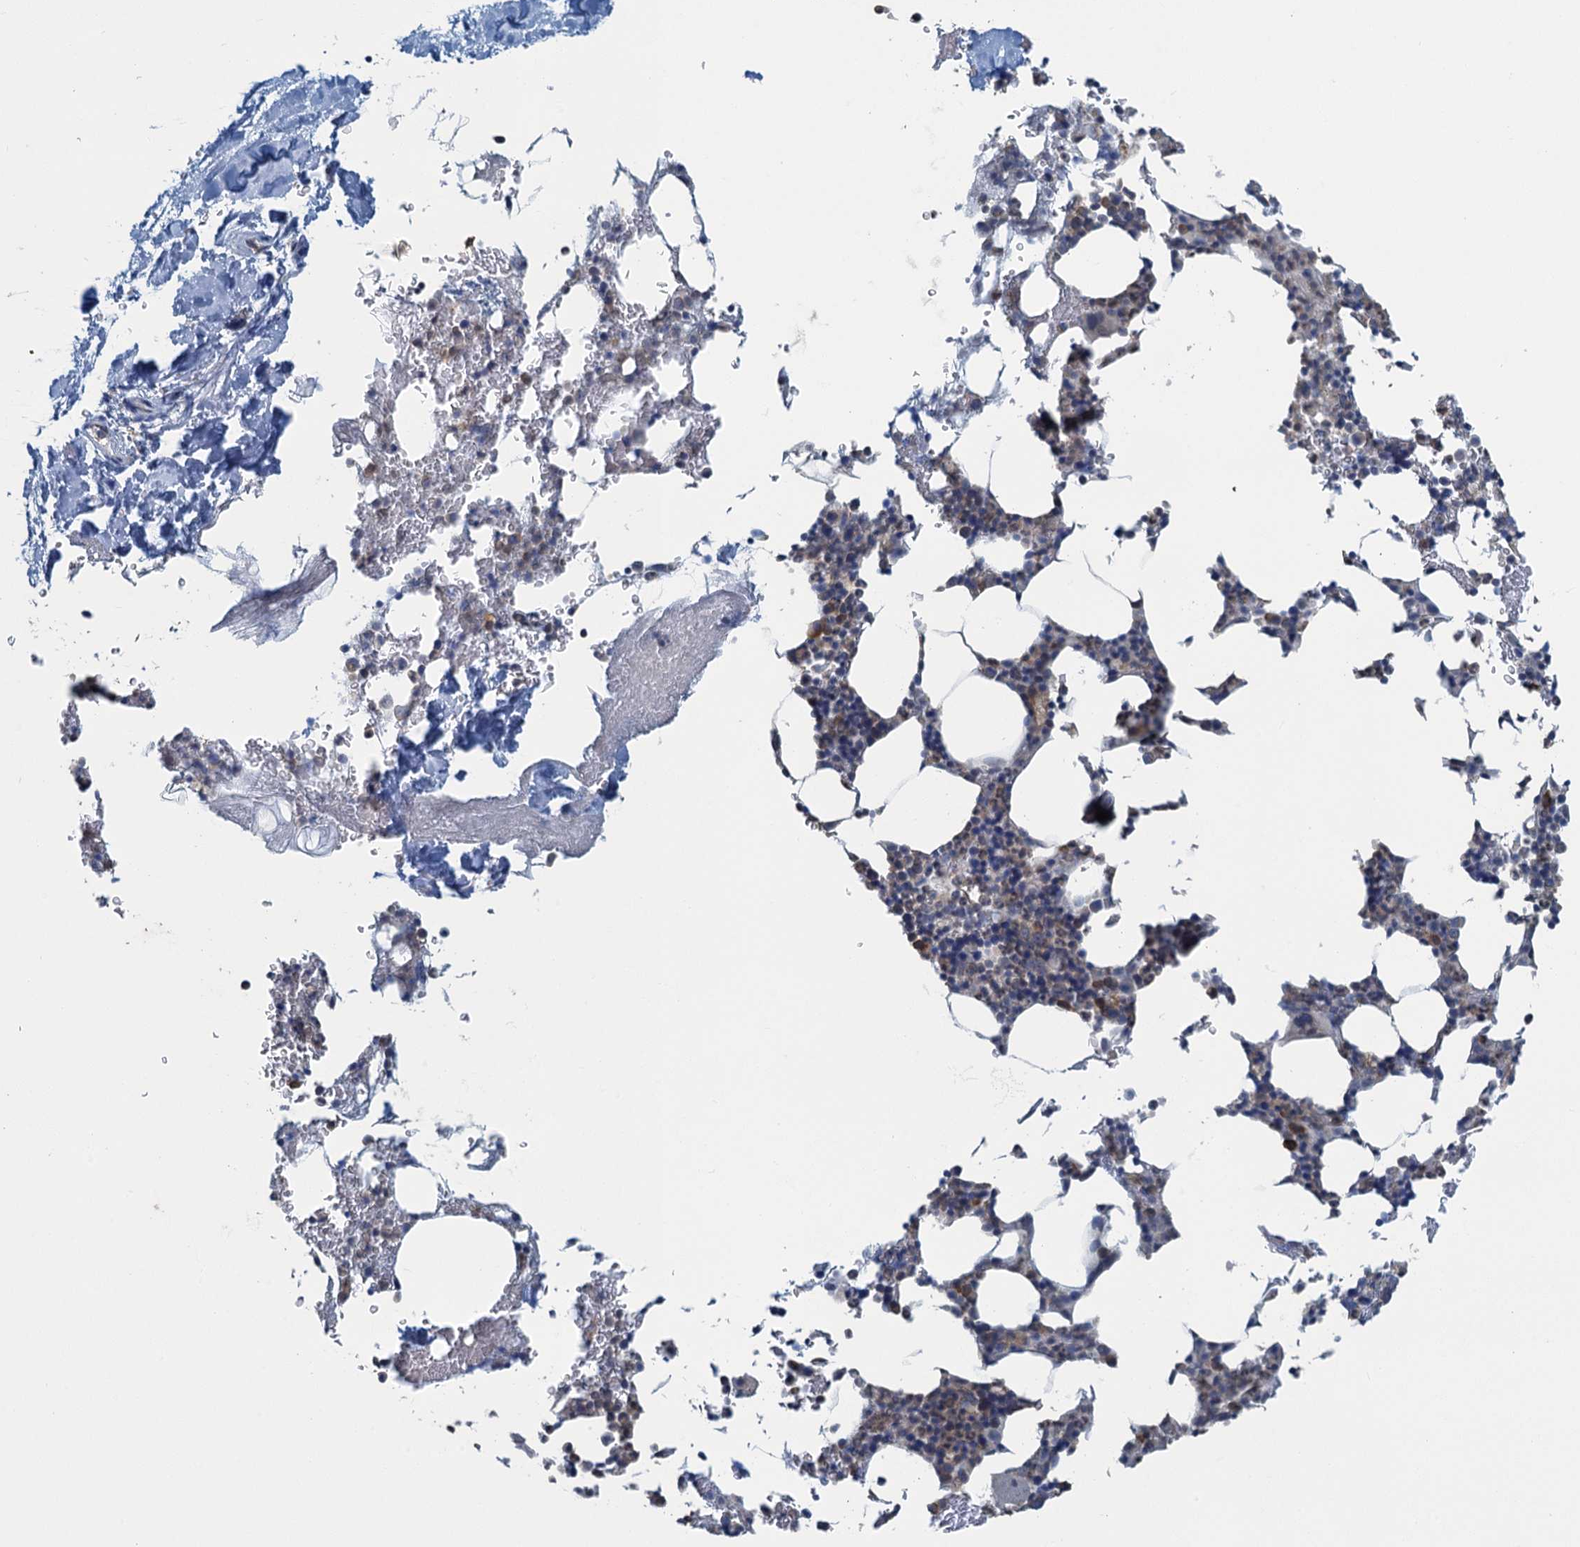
{"staining": {"intensity": "weak", "quantity": "25%-75%", "location": "cytoplasmic/membranous"}, "tissue": "bone marrow", "cell_type": "Hematopoietic cells", "image_type": "normal", "snomed": [{"axis": "morphology", "description": "Normal tissue, NOS"}, {"axis": "morphology", "description": "Inflammation, NOS"}, {"axis": "topography", "description": "Bone marrow"}], "caption": "Immunohistochemical staining of normal human bone marrow reveals 25%-75% levels of weak cytoplasmic/membranous protein staining in approximately 25%-75% of hematopoietic cells. (IHC, brightfield microscopy, high magnification).", "gene": "TEX35", "patient": {"sex": "male", "age": 41}}